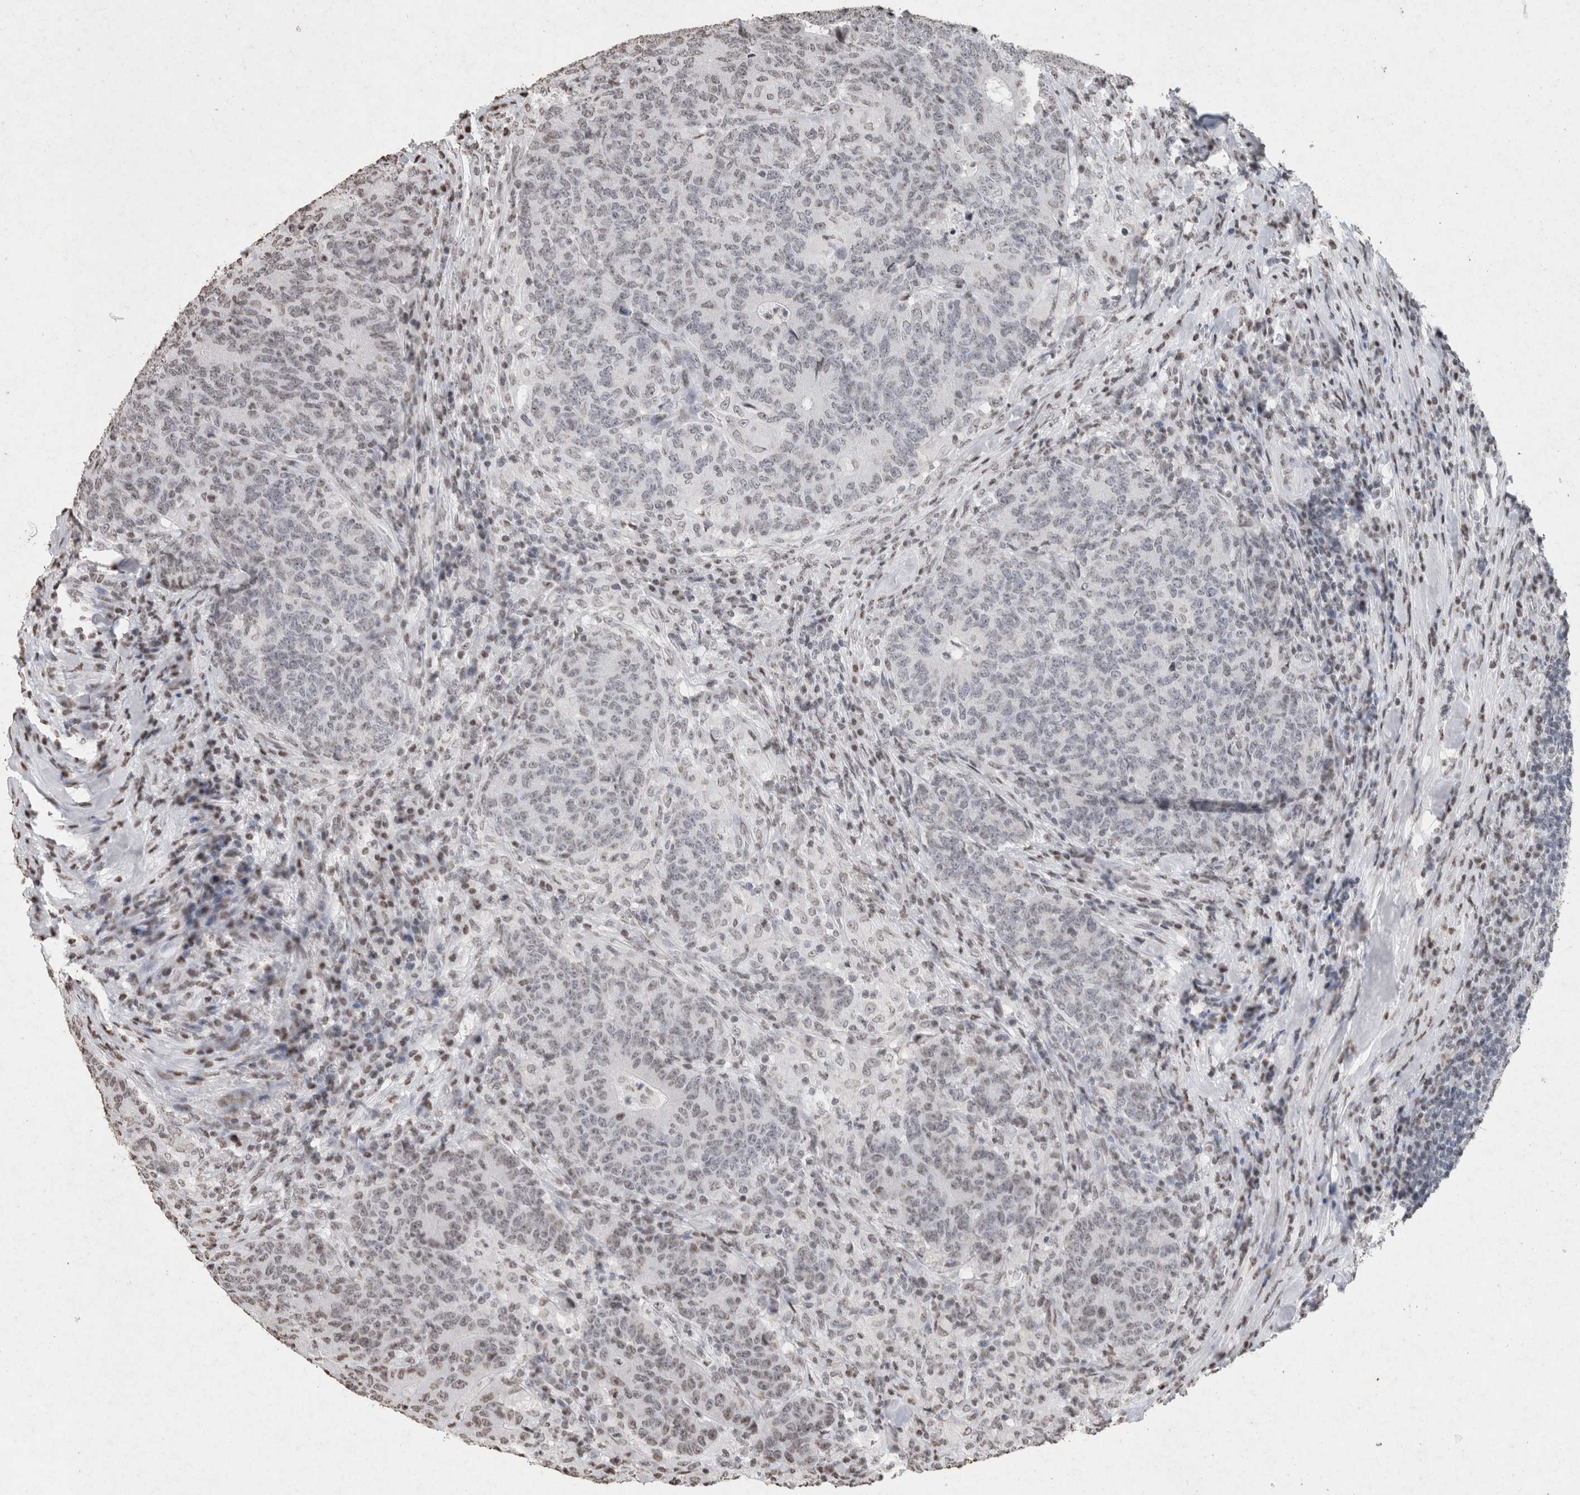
{"staining": {"intensity": "weak", "quantity": "<25%", "location": "nuclear"}, "tissue": "colorectal cancer", "cell_type": "Tumor cells", "image_type": "cancer", "snomed": [{"axis": "morphology", "description": "Normal tissue, NOS"}, {"axis": "morphology", "description": "Adenocarcinoma, NOS"}, {"axis": "topography", "description": "Colon"}], "caption": "Histopathology image shows no significant protein staining in tumor cells of adenocarcinoma (colorectal).", "gene": "CNTN1", "patient": {"sex": "female", "age": 75}}